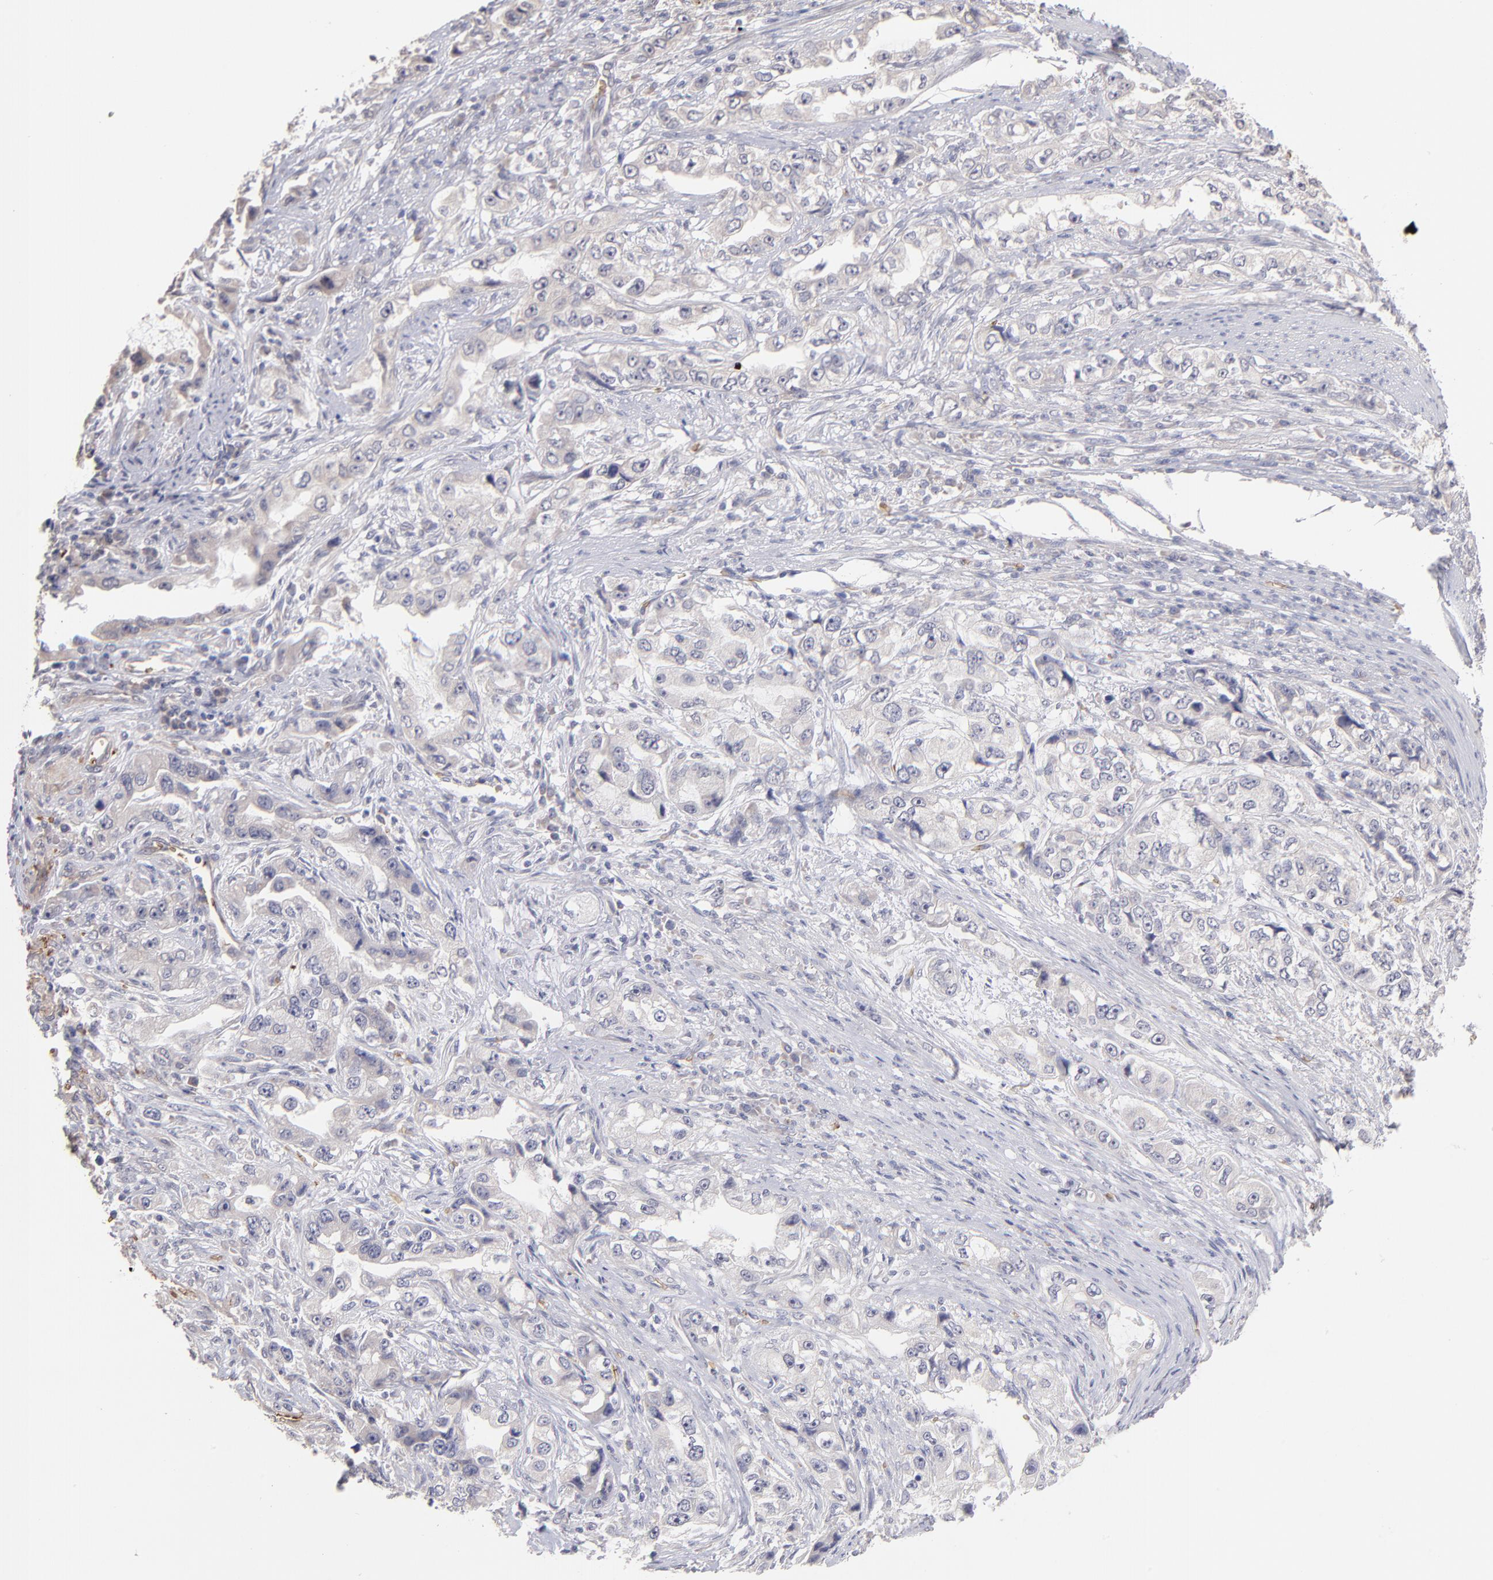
{"staining": {"intensity": "negative", "quantity": "none", "location": "none"}, "tissue": "stomach cancer", "cell_type": "Tumor cells", "image_type": "cancer", "snomed": [{"axis": "morphology", "description": "Adenocarcinoma, NOS"}, {"axis": "topography", "description": "Stomach, lower"}], "caption": "Tumor cells show no significant staining in stomach cancer.", "gene": "F13B", "patient": {"sex": "female", "age": 93}}